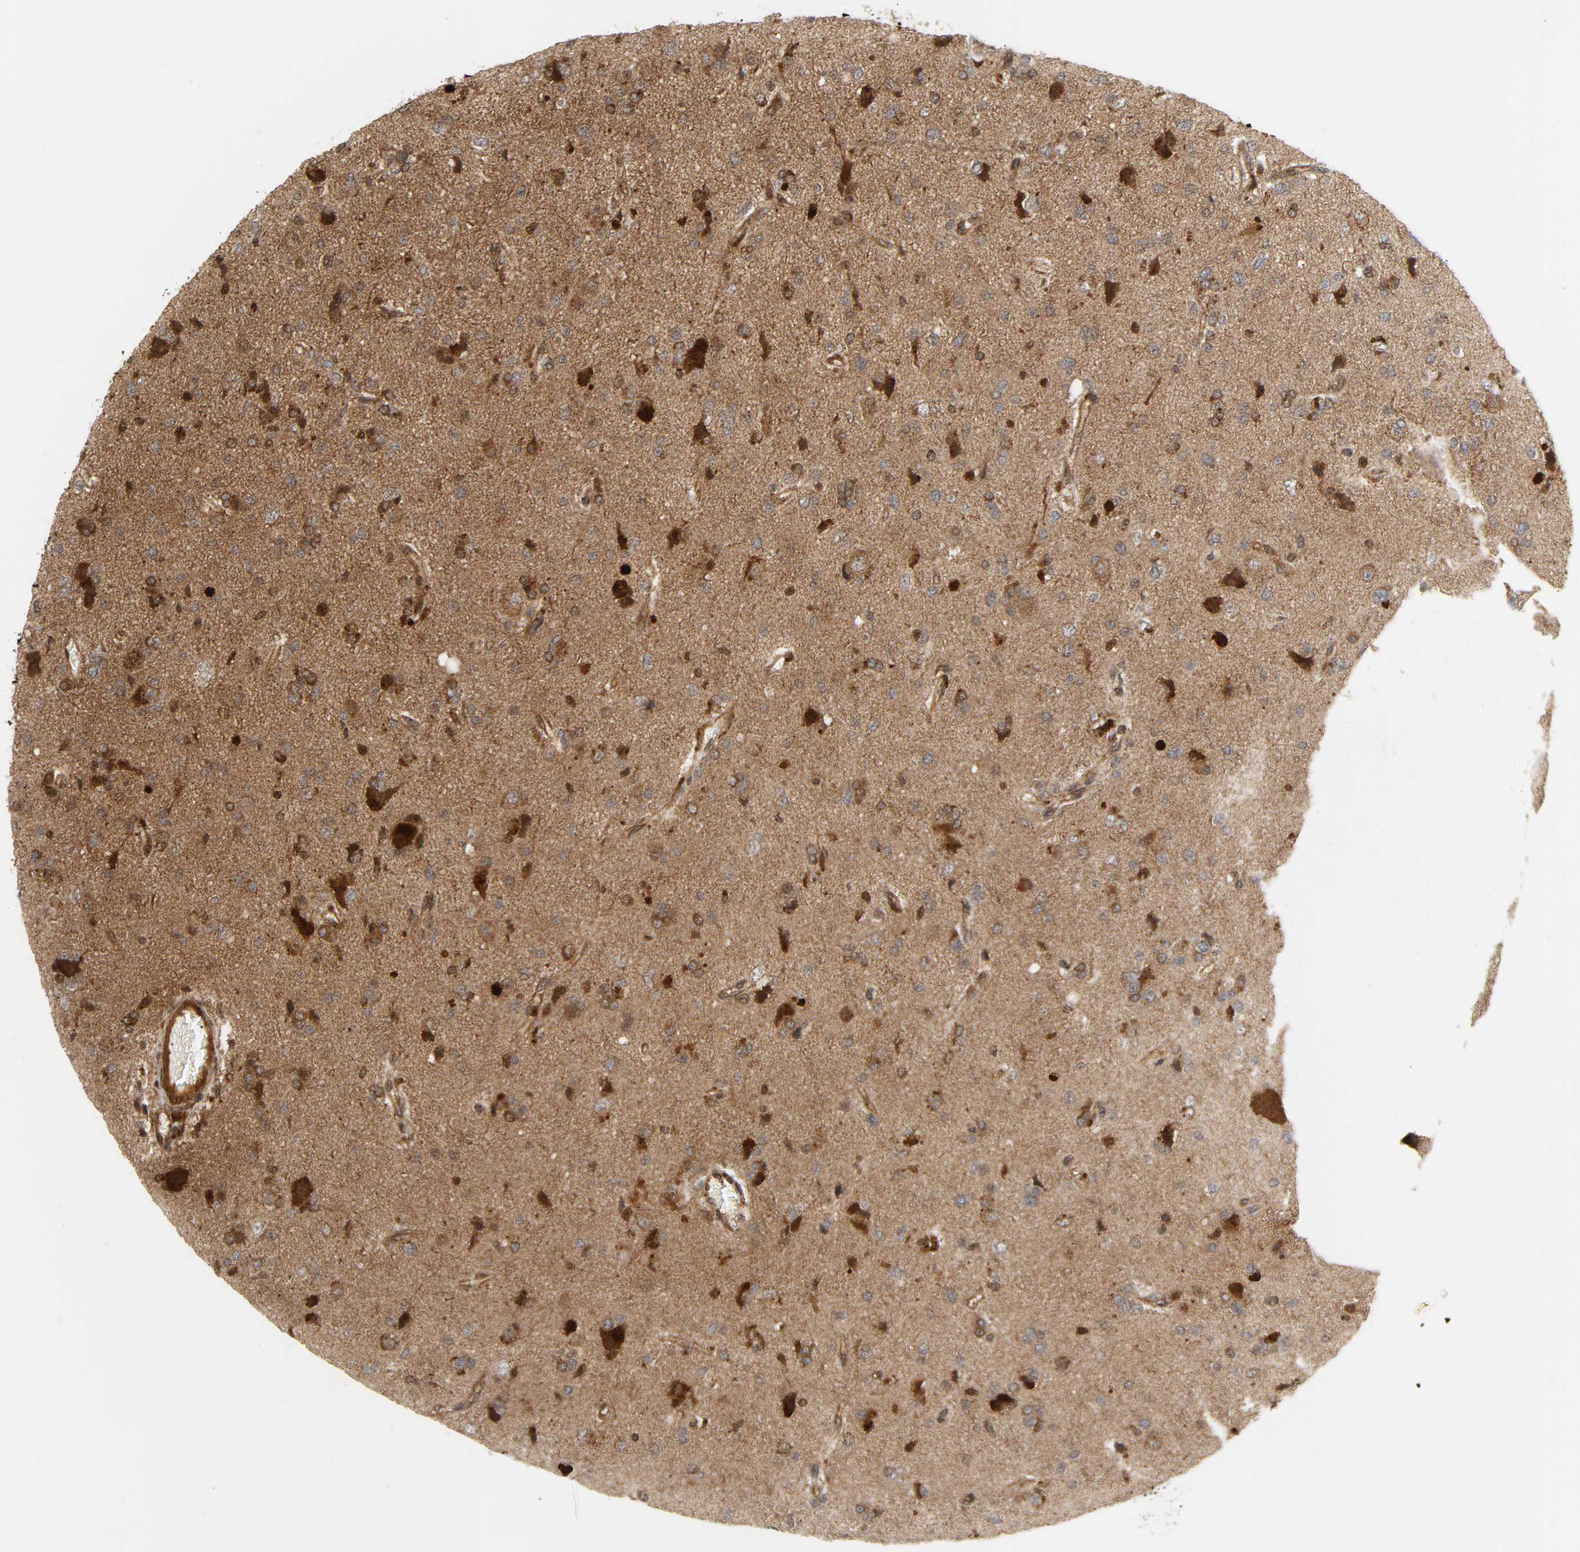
{"staining": {"intensity": "moderate", "quantity": ">75%", "location": "cytoplasmic/membranous"}, "tissue": "glioma", "cell_type": "Tumor cells", "image_type": "cancer", "snomed": [{"axis": "morphology", "description": "Glioma, malignant, High grade"}, {"axis": "topography", "description": "Brain"}], "caption": "Glioma was stained to show a protein in brown. There is medium levels of moderate cytoplasmic/membranous expression in approximately >75% of tumor cells.", "gene": "CHUK", "patient": {"sex": "male", "age": 47}}